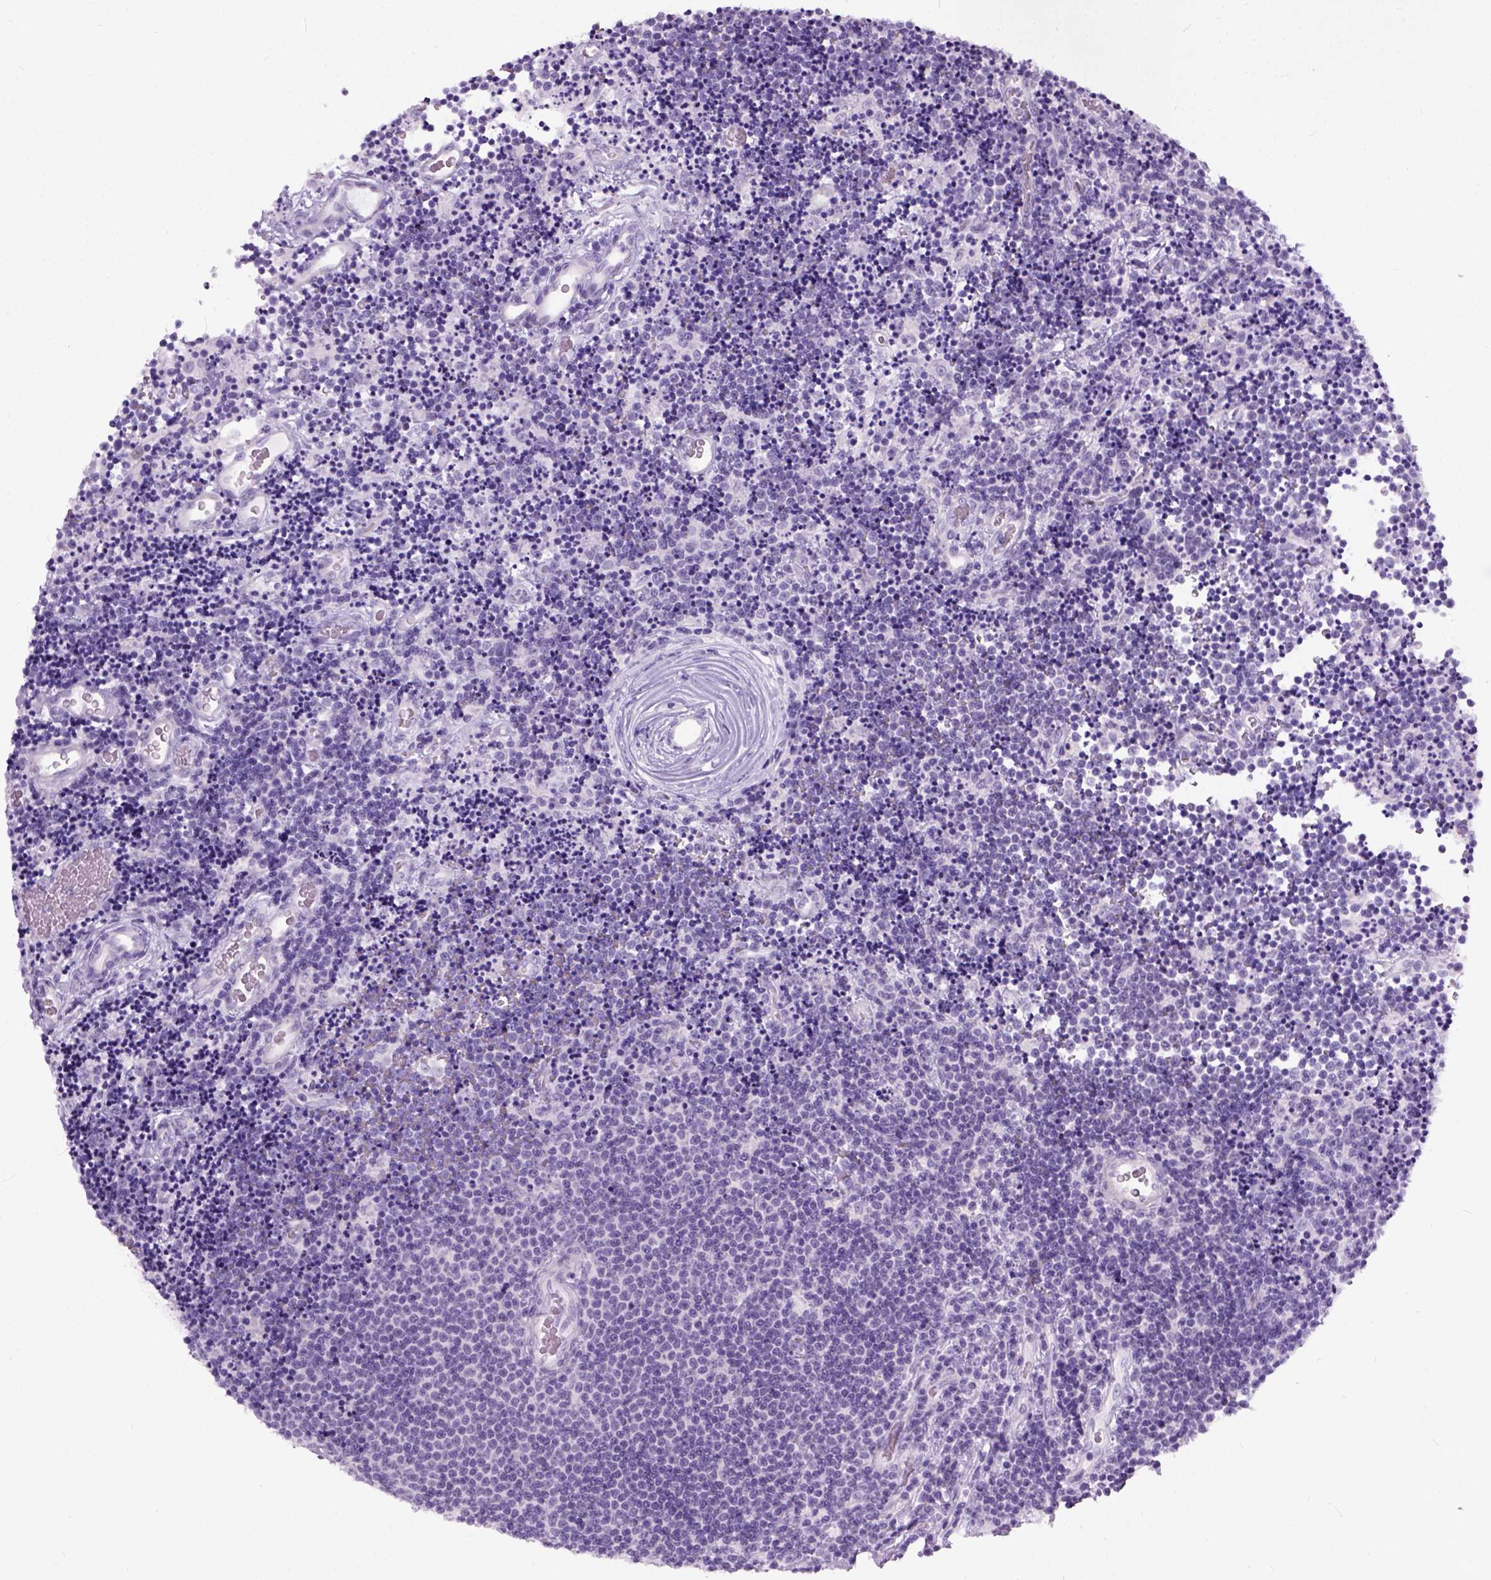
{"staining": {"intensity": "negative", "quantity": "none", "location": "none"}, "tissue": "lymphoma", "cell_type": "Tumor cells", "image_type": "cancer", "snomed": [{"axis": "morphology", "description": "Malignant lymphoma, non-Hodgkin's type, Low grade"}, {"axis": "topography", "description": "Brain"}], "caption": "There is no significant staining in tumor cells of low-grade malignant lymphoma, non-Hodgkin's type.", "gene": "AXDND1", "patient": {"sex": "female", "age": 66}}